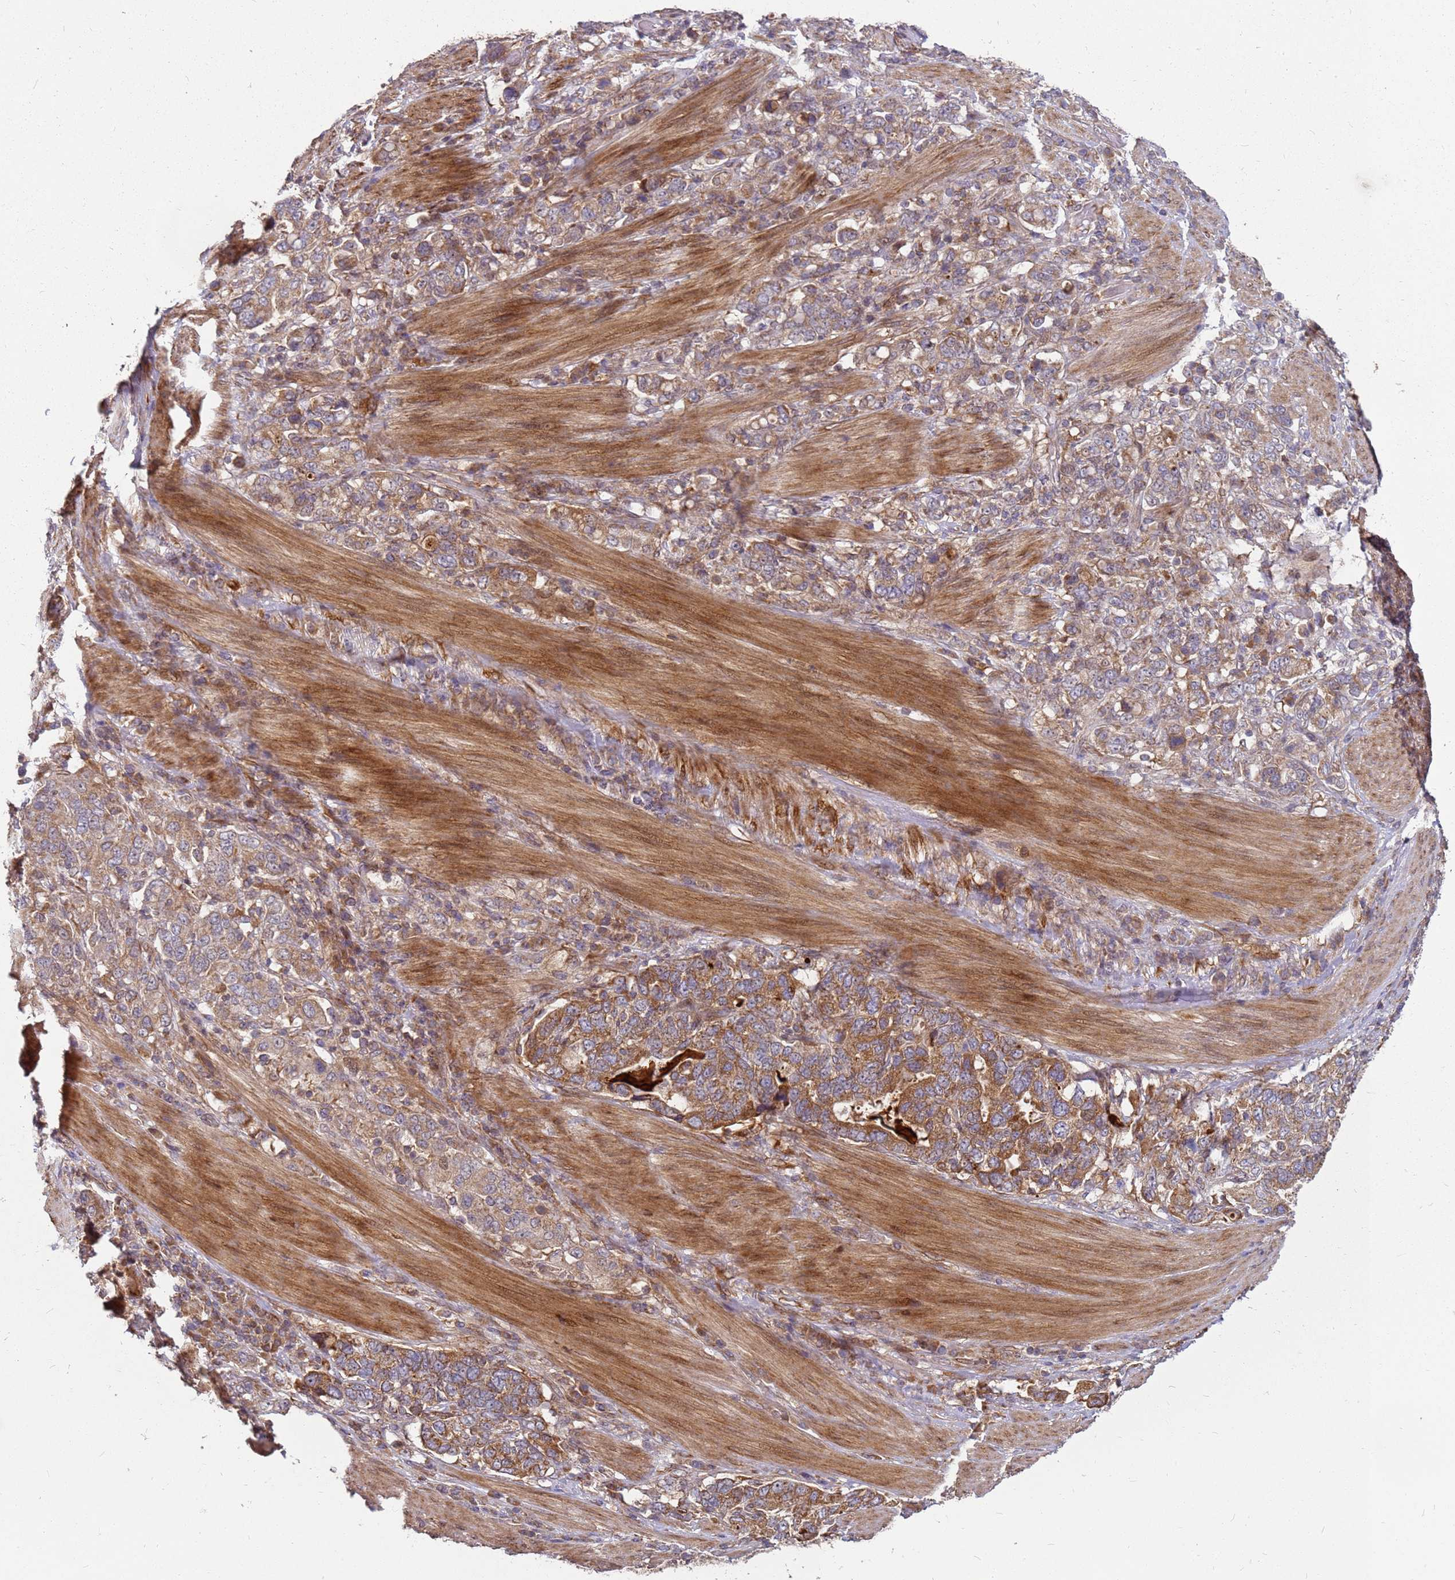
{"staining": {"intensity": "moderate", "quantity": ">75%", "location": "cytoplasmic/membranous"}, "tissue": "stomach cancer", "cell_type": "Tumor cells", "image_type": "cancer", "snomed": [{"axis": "morphology", "description": "Adenocarcinoma, NOS"}, {"axis": "topography", "description": "Stomach, upper"}, {"axis": "topography", "description": "Stomach"}], "caption": "The histopathology image shows staining of stomach cancer, revealing moderate cytoplasmic/membranous protein positivity (brown color) within tumor cells.", "gene": "CCDC159", "patient": {"sex": "male", "age": 62}}